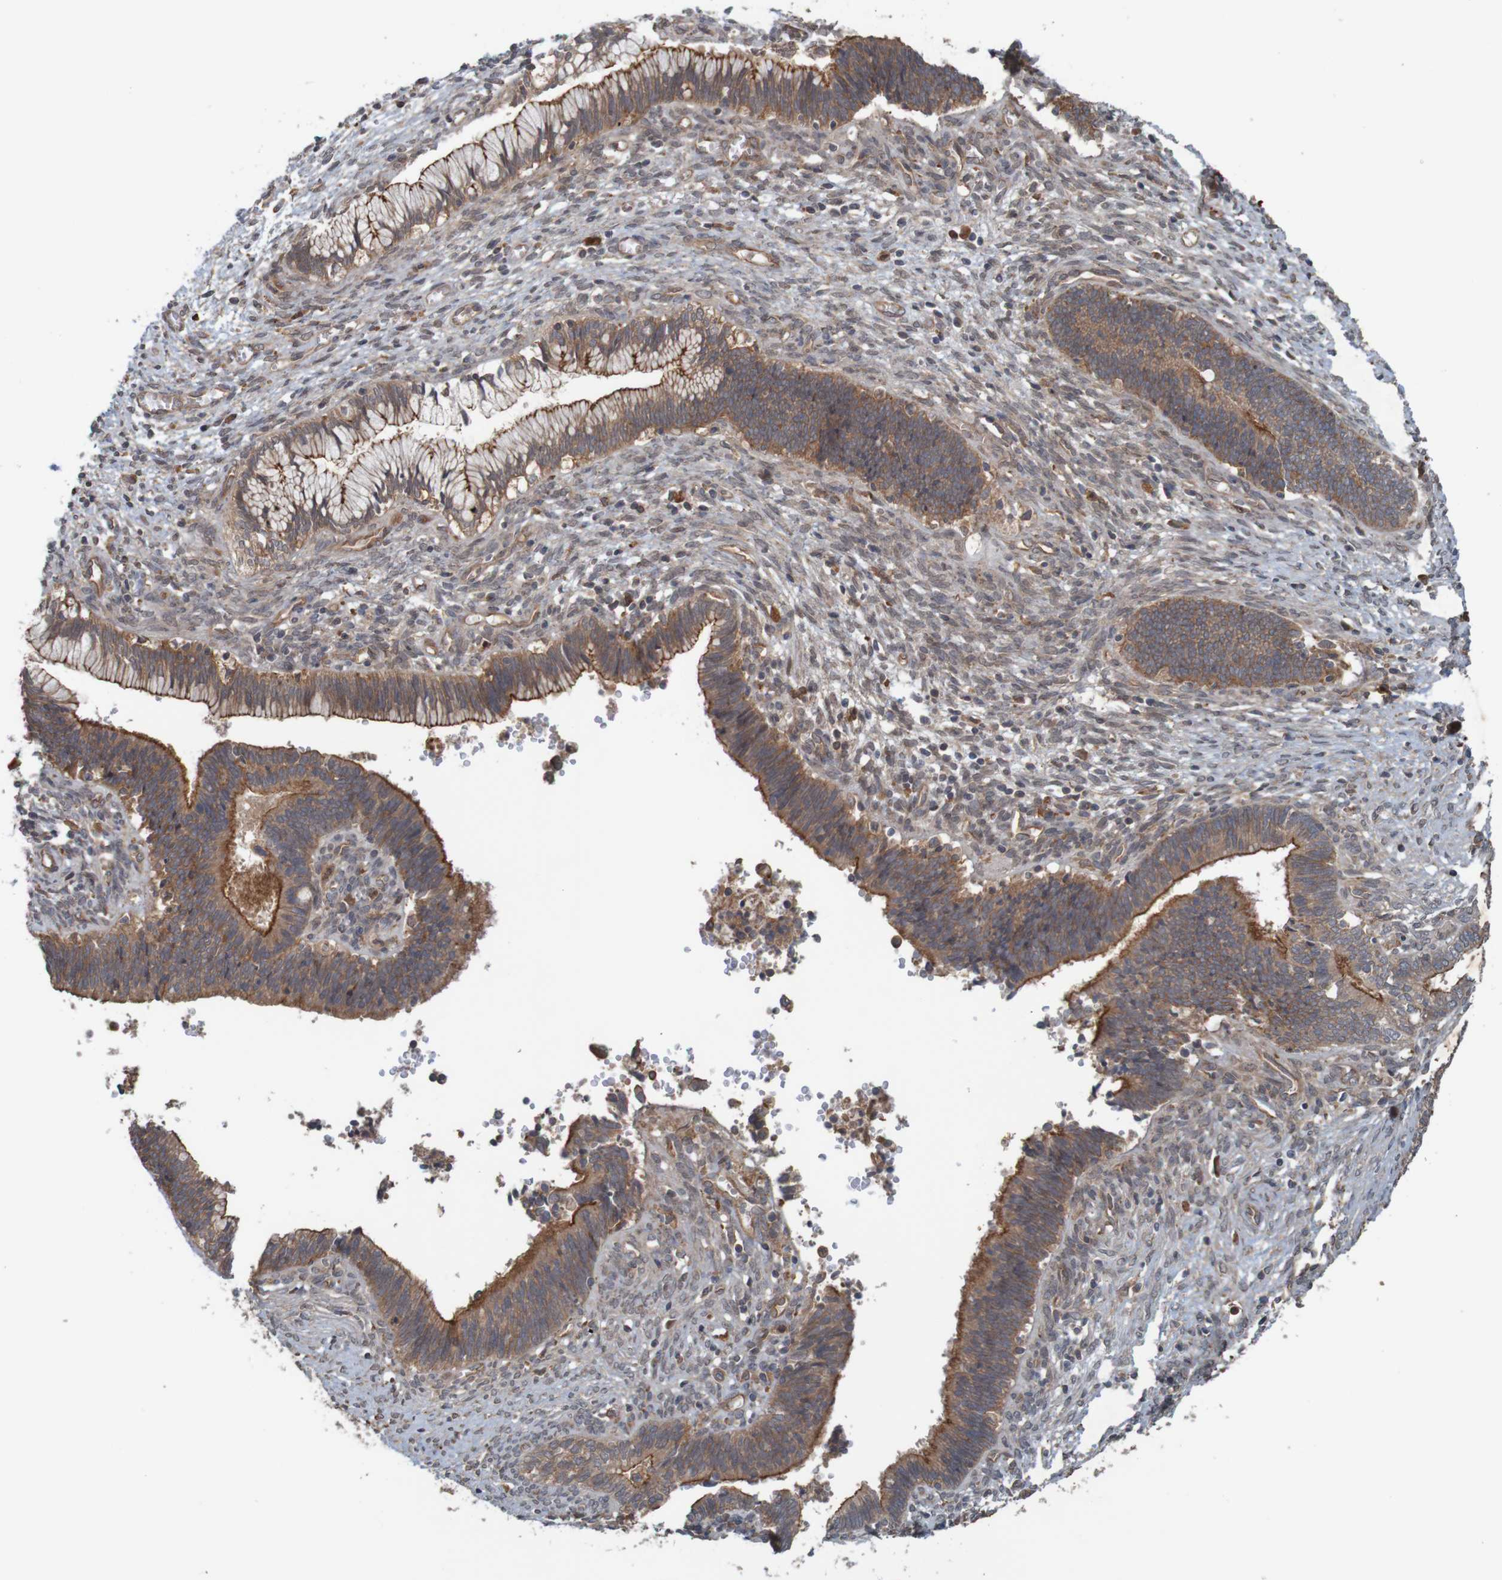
{"staining": {"intensity": "moderate", "quantity": ">75%", "location": "cytoplasmic/membranous"}, "tissue": "cervical cancer", "cell_type": "Tumor cells", "image_type": "cancer", "snomed": [{"axis": "morphology", "description": "Adenocarcinoma, NOS"}, {"axis": "topography", "description": "Cervix"}], "caption": "Protein staining reveals moderate cytoplasmic/membranous staining in approximately >75% of tumor cells in cervical cancer (adenocarcinoma).", "gene": "ARHGEF11", "patient": {"sex": "female", "age": 44}}